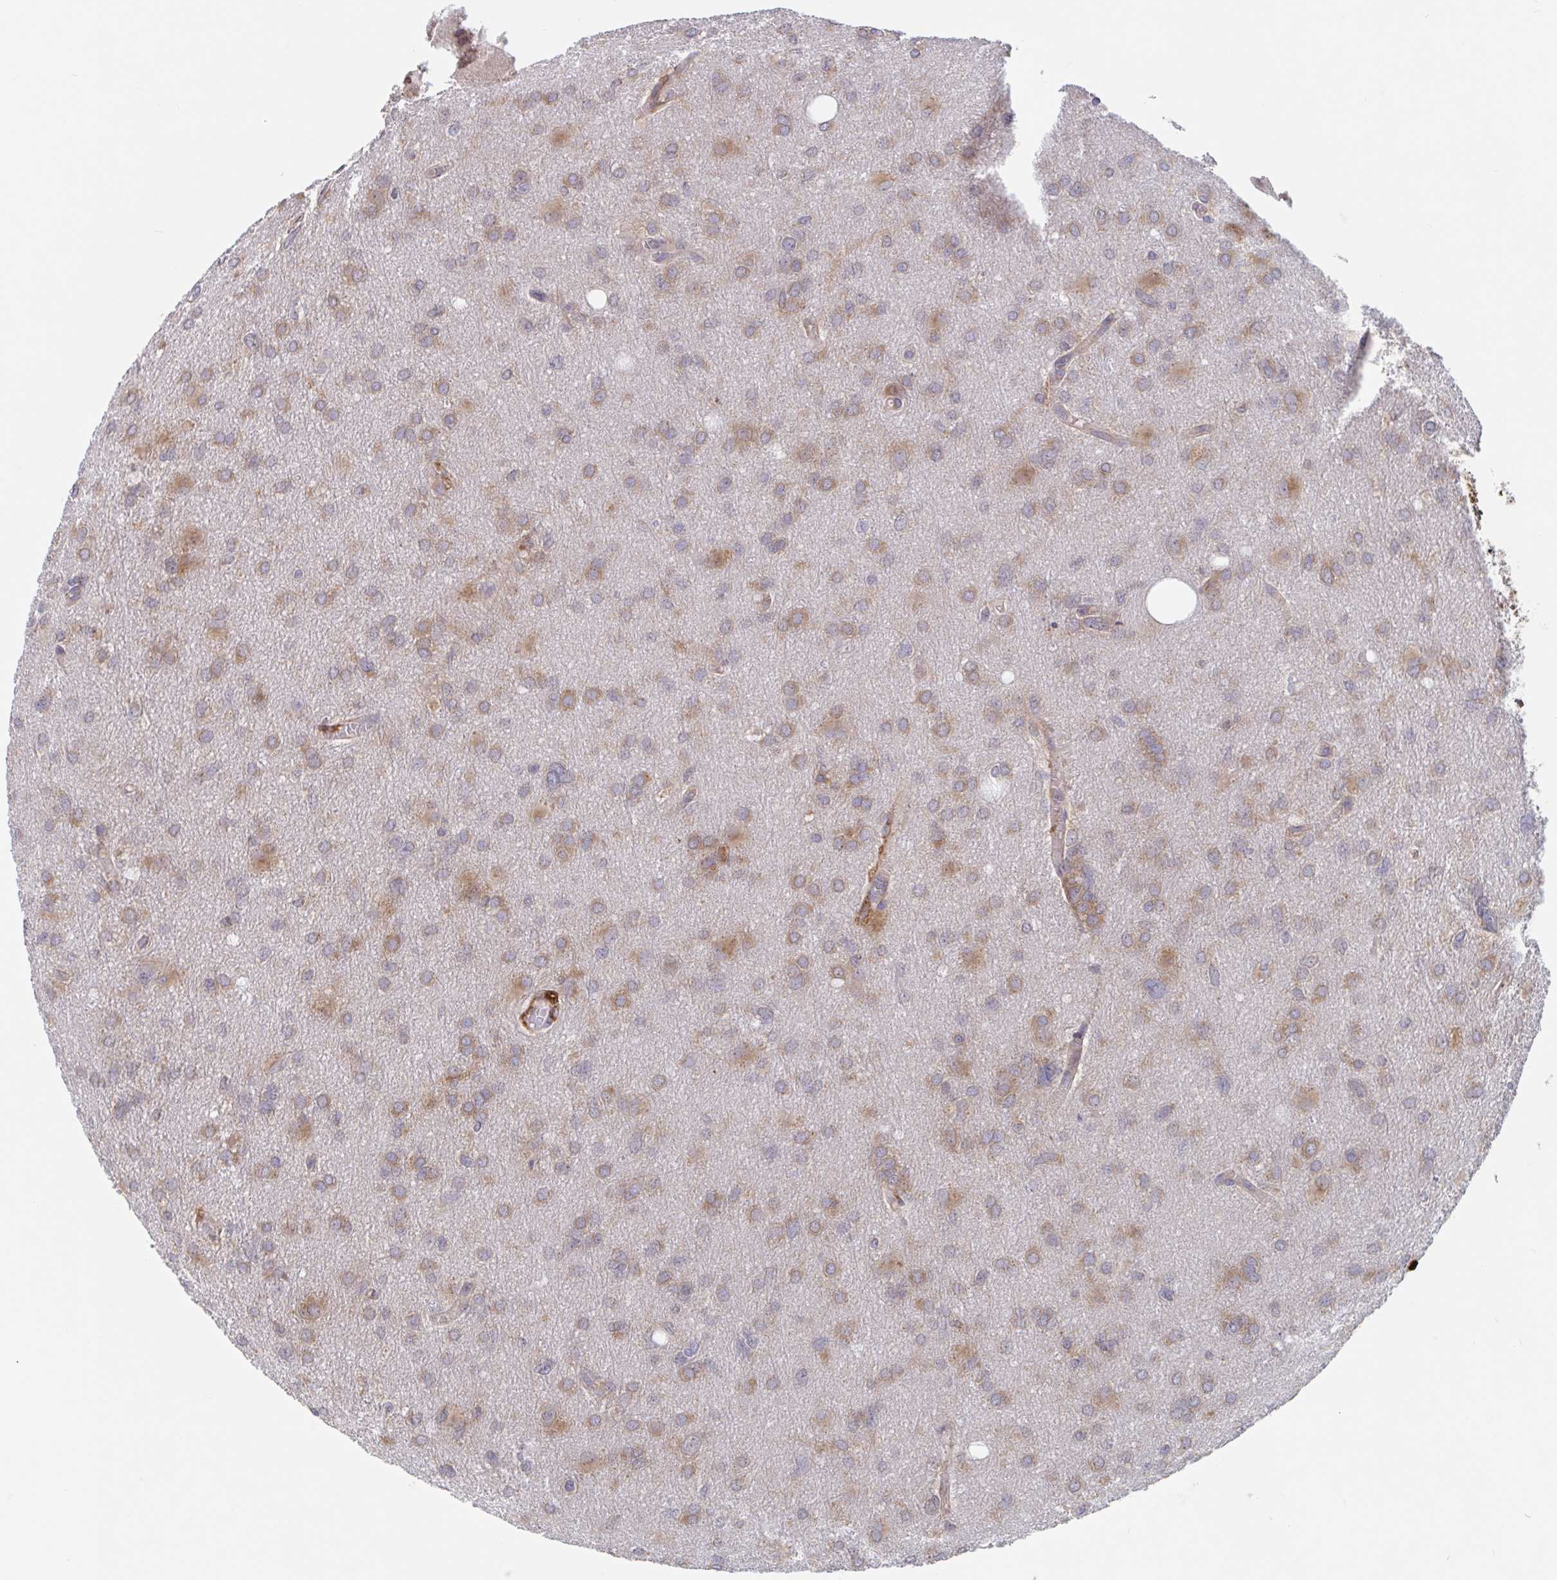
{"staining": {"intensity": "moderate", "quantity": ">75%", "location": "cytoplasmic/membranous"}, "tissue": "glioma", "cell_type": "Tumor cells", "image_type": "cancer", "snomed": [{"axis": "morphology", "description": "Glioma, malignant, High grade"}, {"axis": "topography", "description": "Brain"}], "caption": "Protein staining exhibits moderate cytoplasmic/membranous expression in about >75% of tumor cells in glioma.", "gene": "SNX8", "patient": {"sex": "male", "age": 53}}